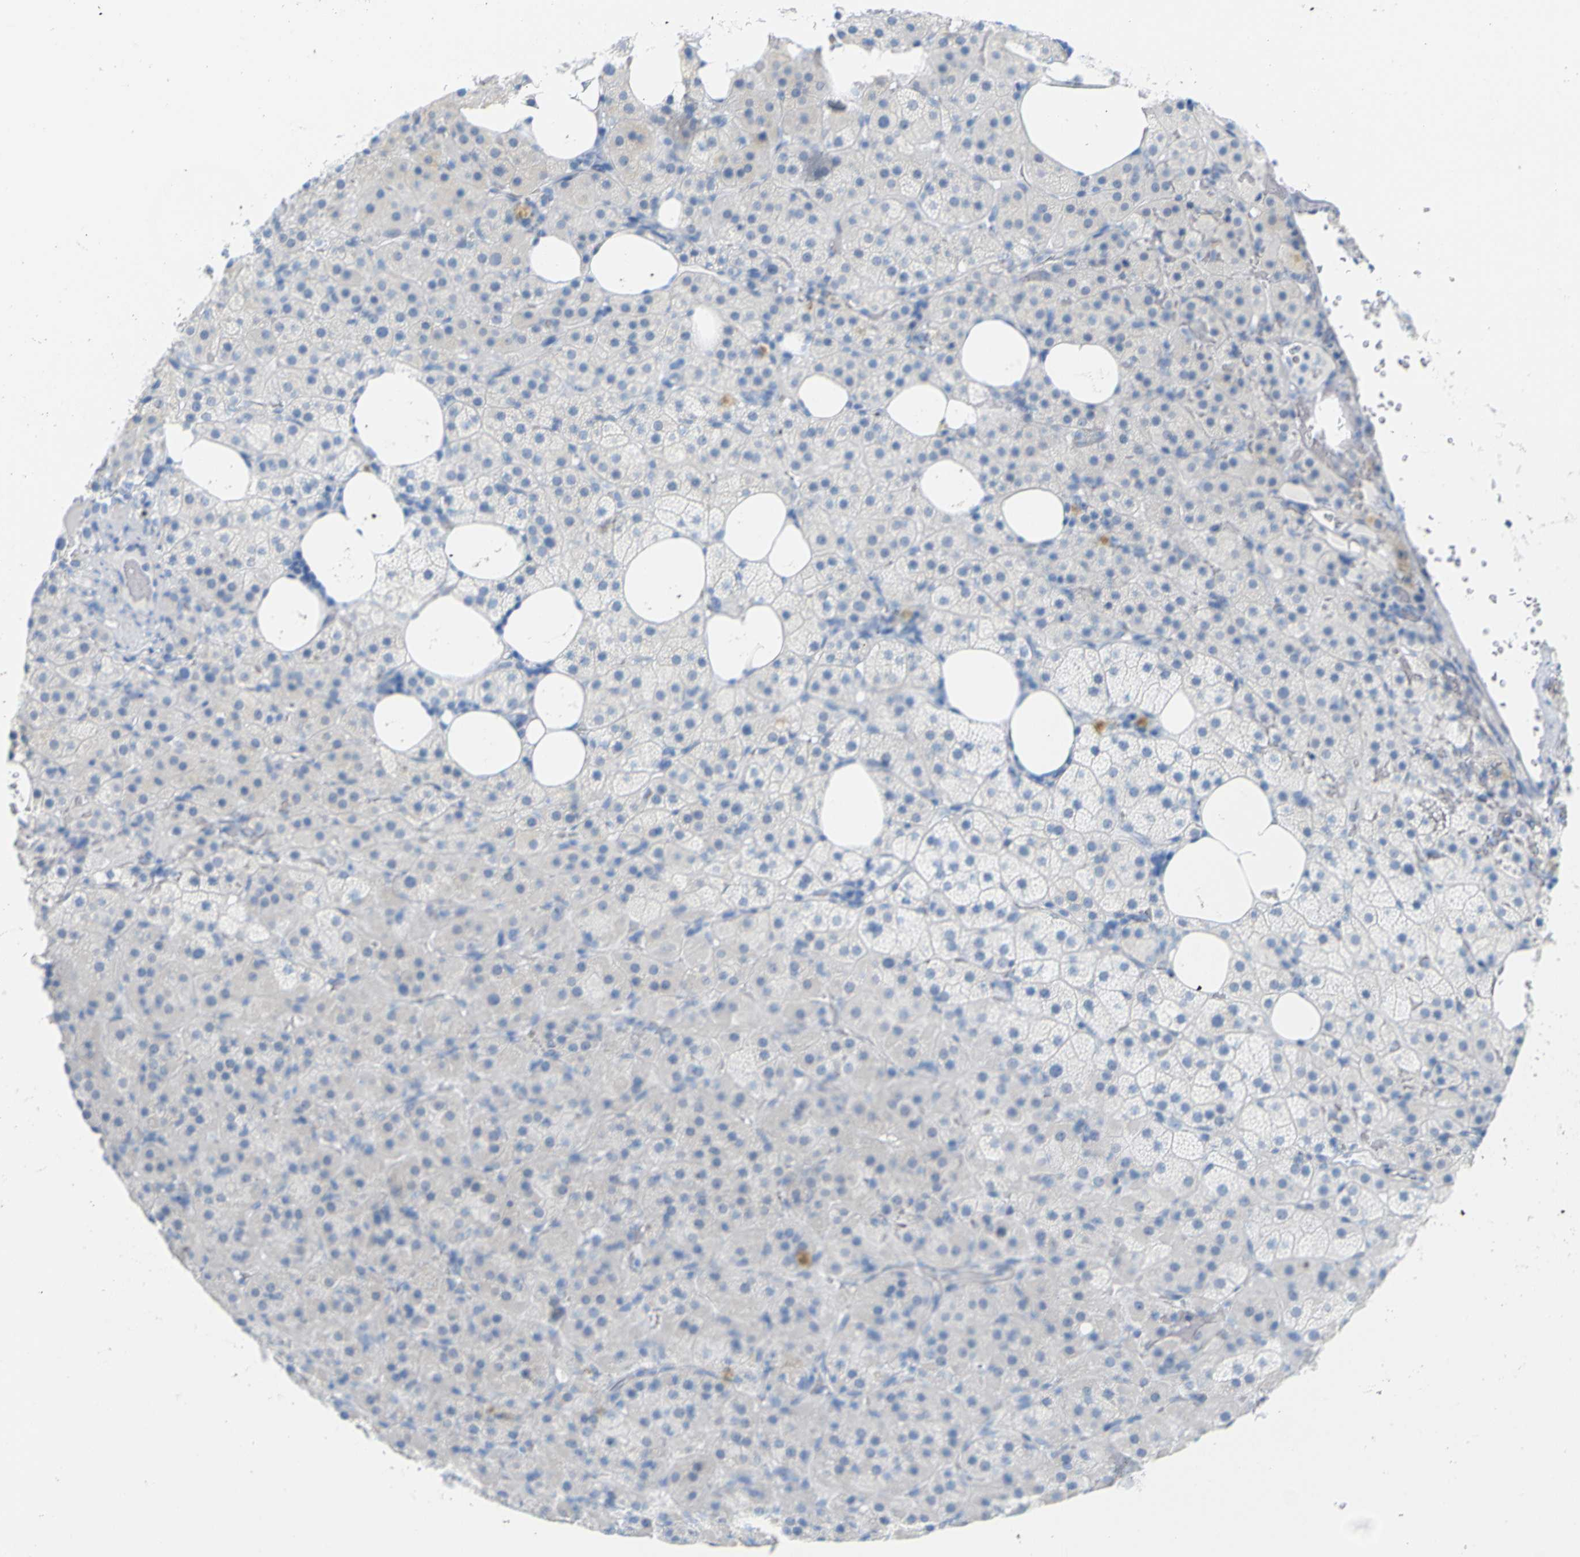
{"staining": {"intensity": "negative", "quantity": "none", "location": "none"}, "tissue": "adrenal gland", "cell_type": "Glandular cells", "image_type": "normal", "snomed": [{"axis": "morphology", "description": "Normal tissue, NOS"}, {"axis": "topography", "description": "Adrenal gland"}], "caption": "Image shows no significant protein positivity in glandular cells of normal adrenal gland.", "gene": "OPN1SW", "patient": {"sex": "female", "age": 59}}